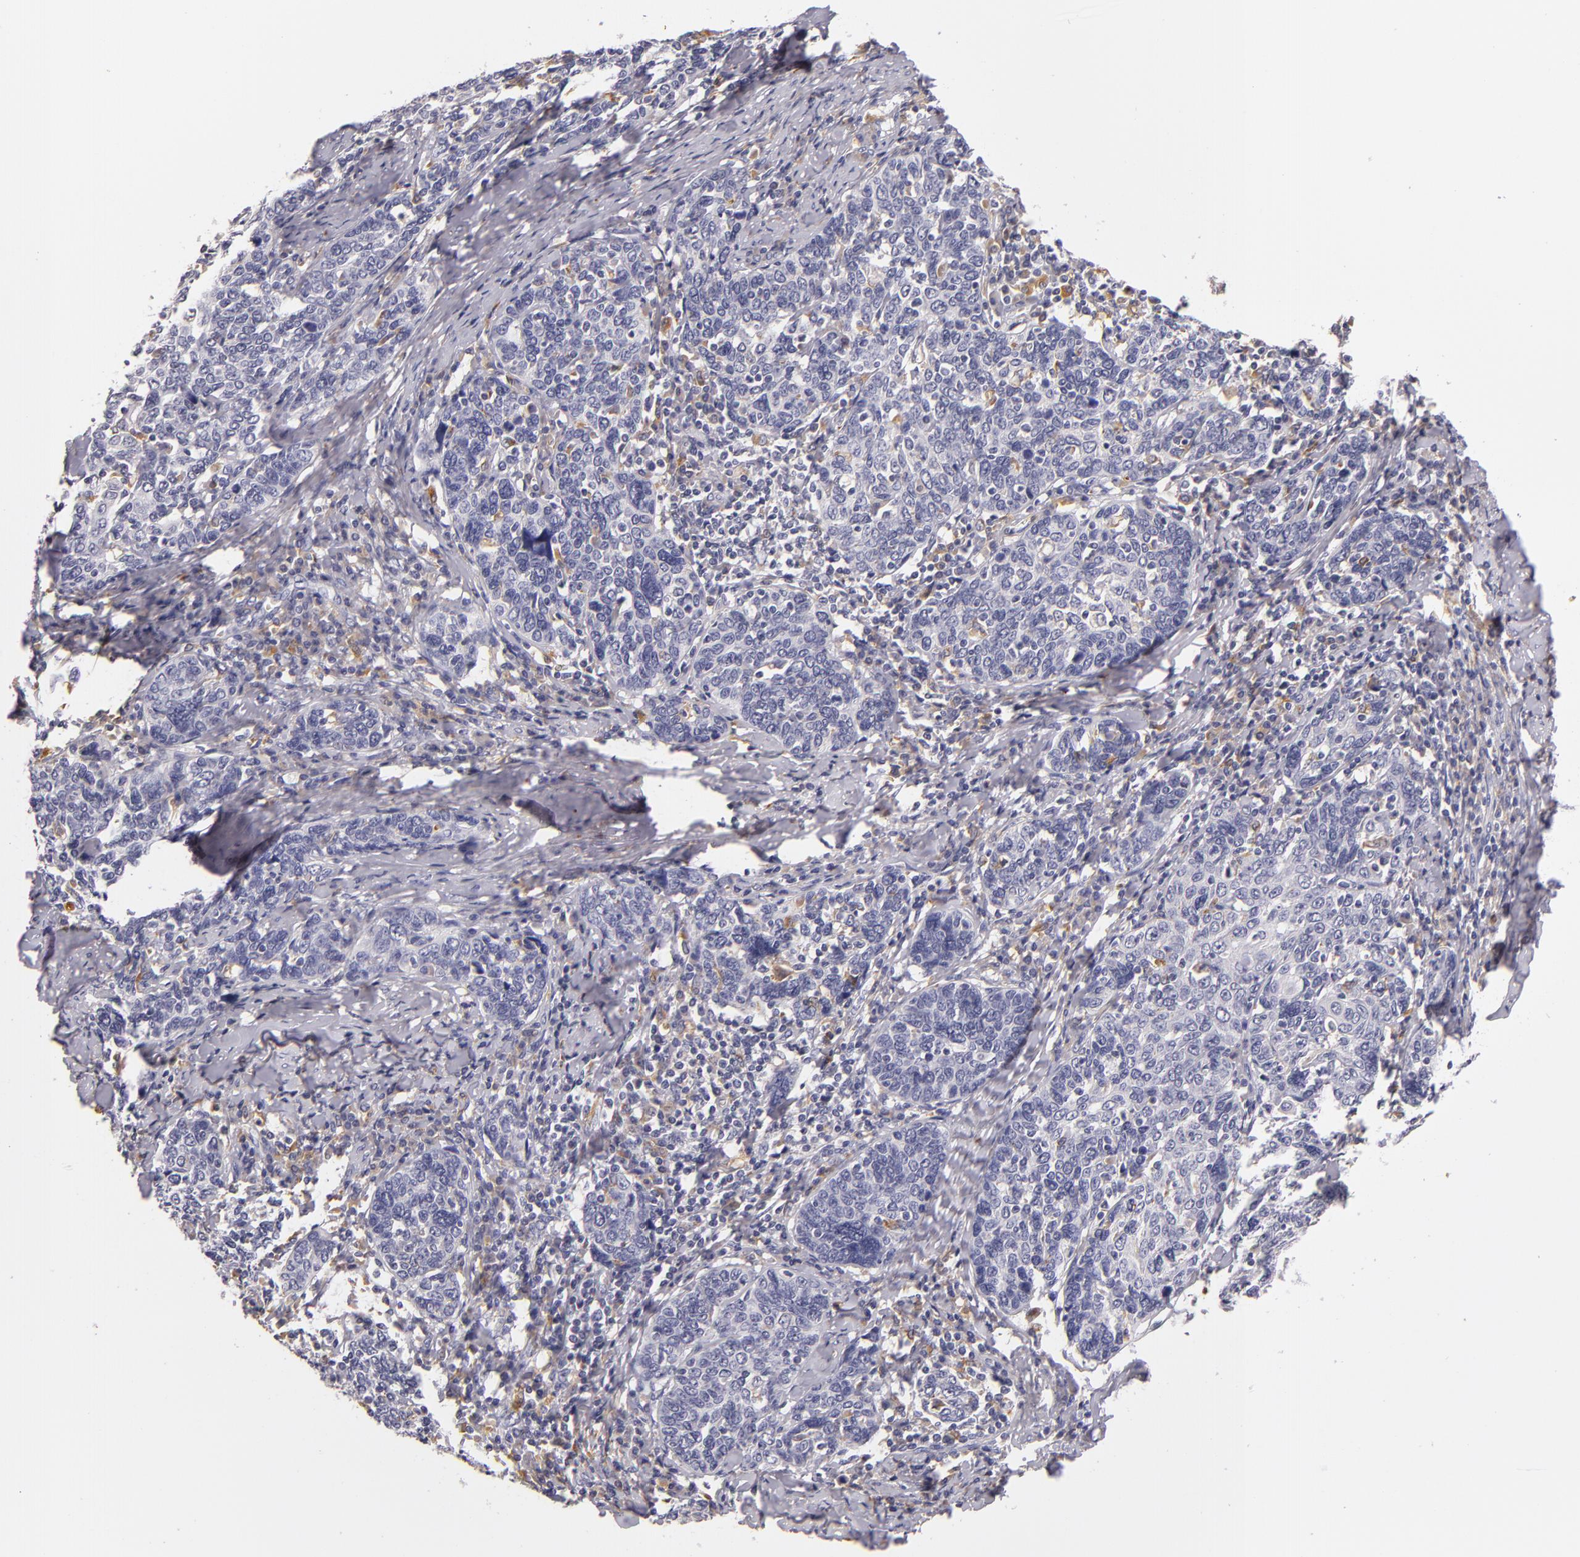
{"staining": {"intensity": "negative", "quantity": "none", "location": "none"}, "tissue": "cervical cancer", "cell_type": "Tumor cells", "image_type": "cancer", "snomed": [{"axis": "morphology", "description": "Squamous cell carcinoma, NOS"}, {"axis": "topography", "description": "Cervix"}], "caption": "Immunohistochemistry histopathology image of neoplastic tissue: squamous cell carcinoma (cervical) stained with DAB displays no significant protein expression in tumor cells.", "gene": "TLR8", "patient": {"sex": "female", "age": 41}}